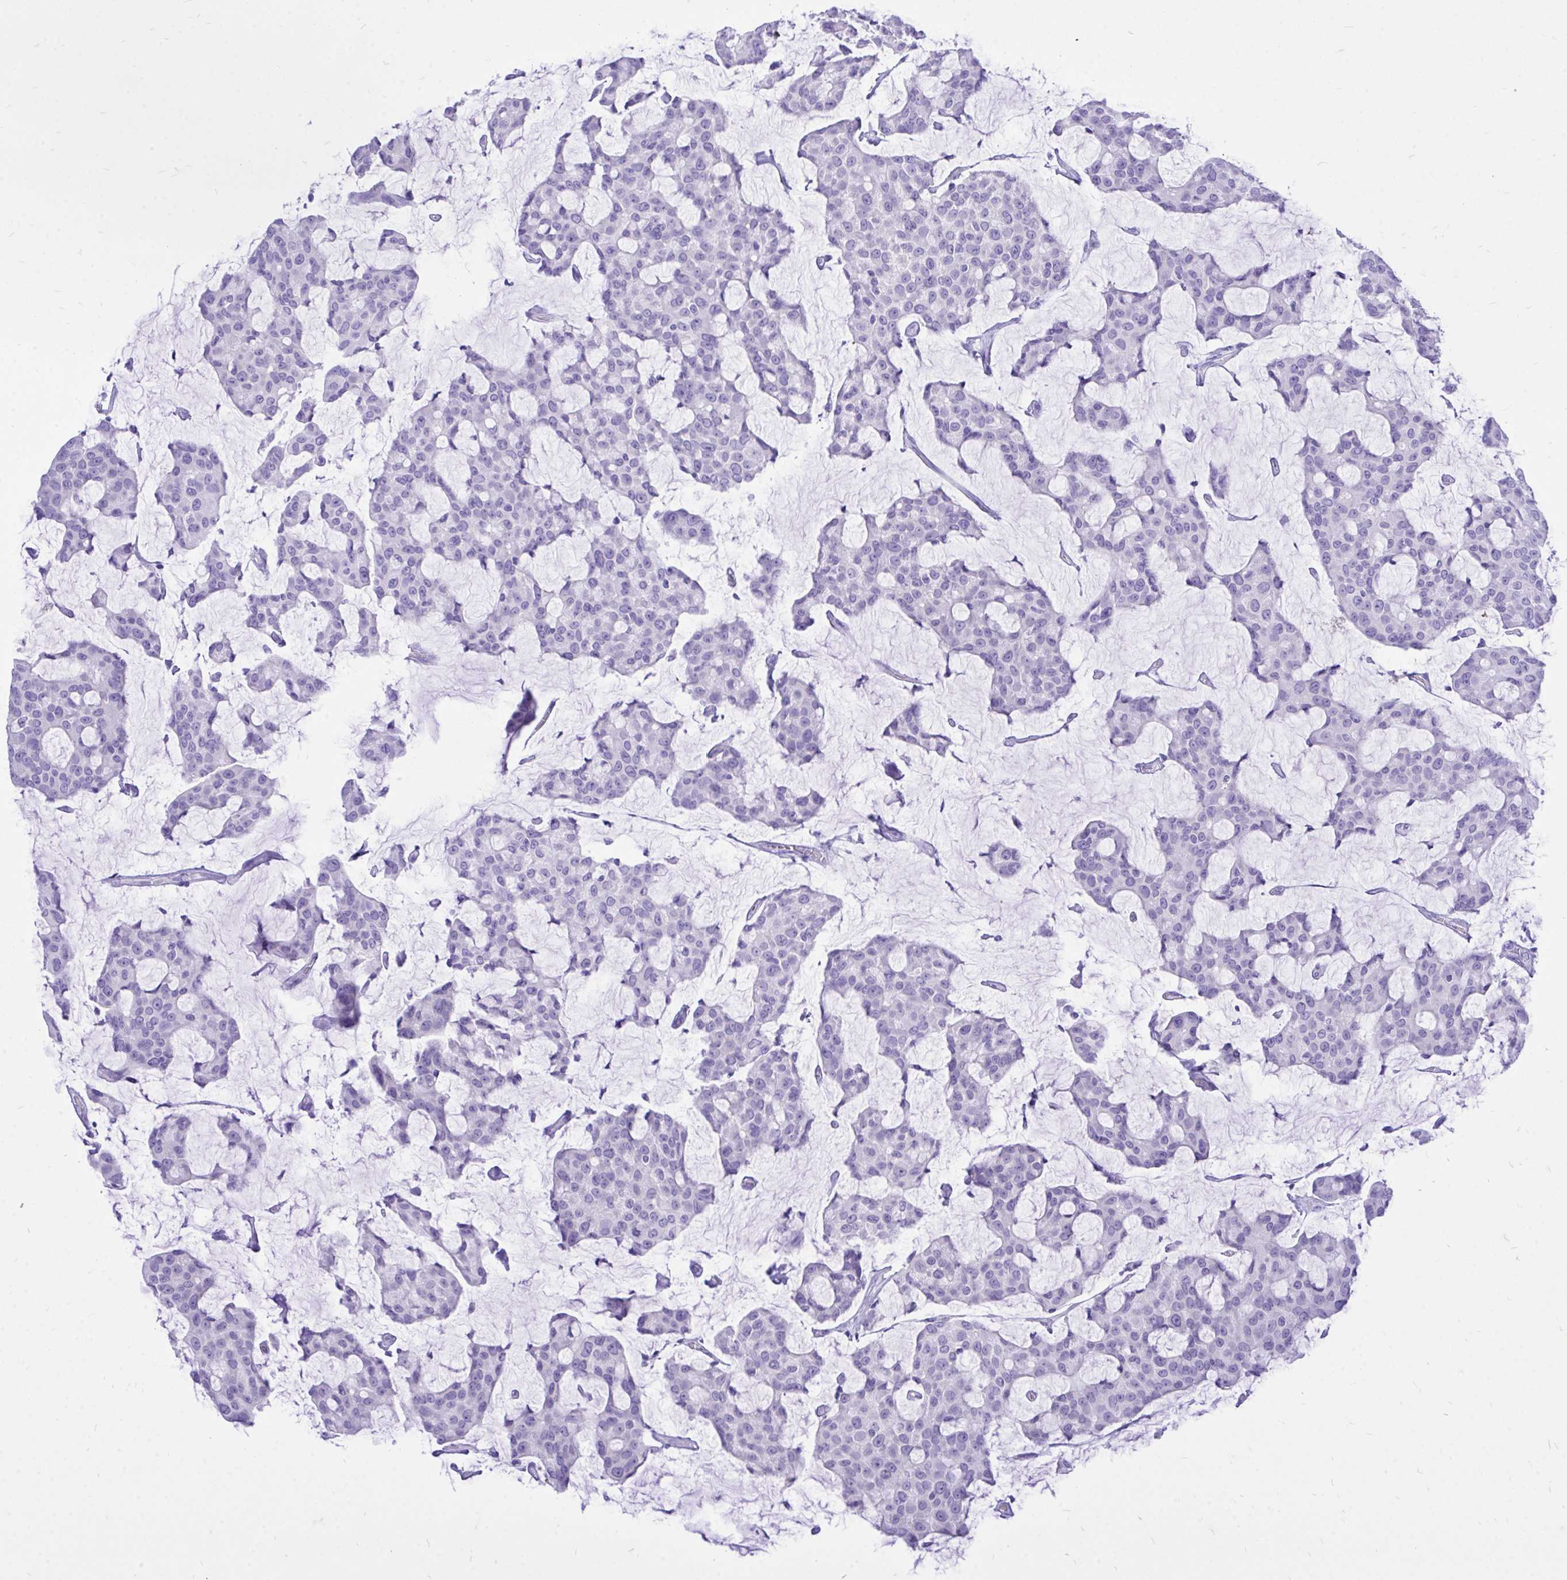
{"staining": {"intensity": "negative", "quantity": "none", "location": "none"}, "tissue": "breast cancer", "cell_type": "Tumor cells", "image_type": "cancer", "snomed": [{"axis": "morphology", "description": "Duct carcinoma"}, {"axis": "topography", "description": "Breast"}], "caption": "This is a photomicrograph of immunohistochemistry staining of invasive ductal carcinoma (breast), which shows no staining in tumor cells.", "gene": "MON1A", "patient": {"sex": "female", "age": 91}}